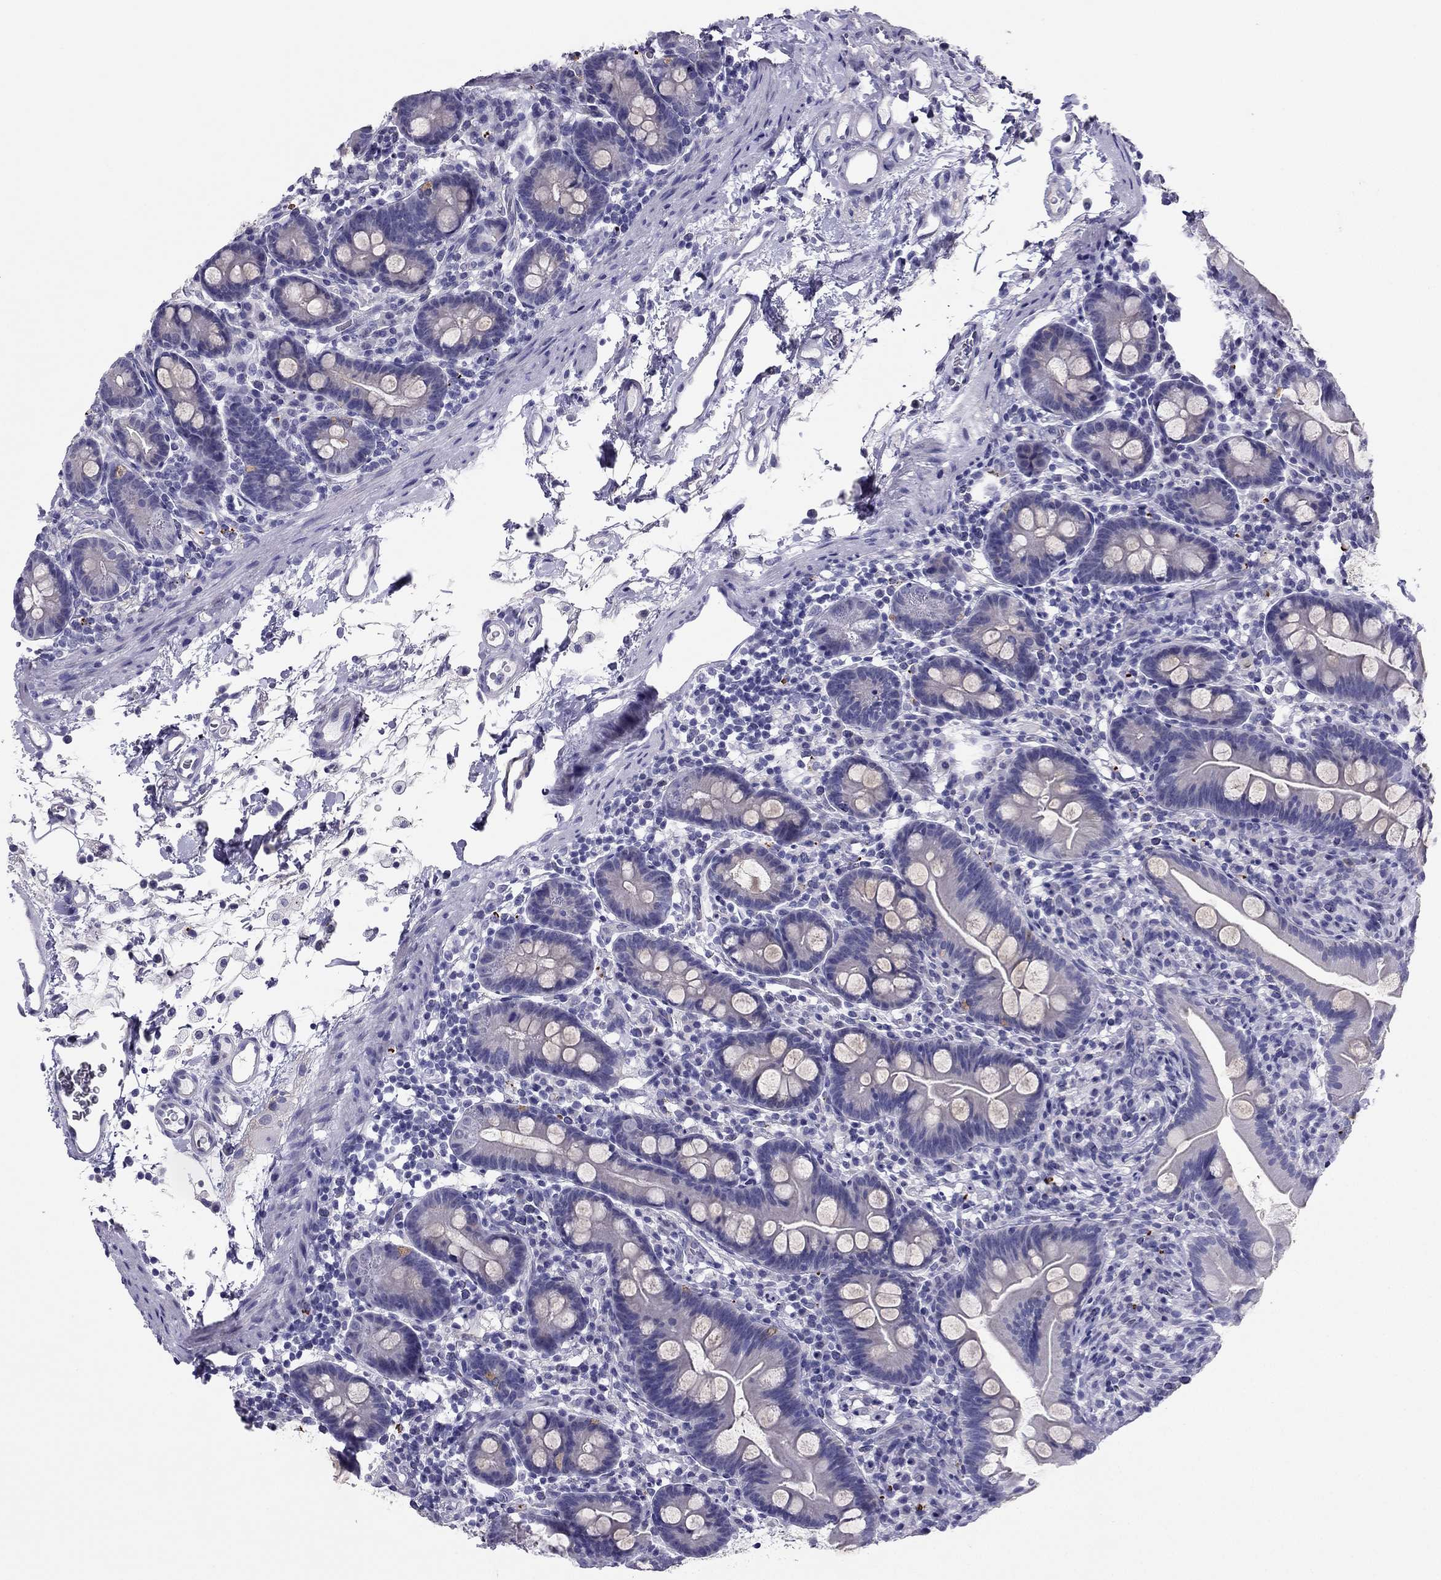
{"staining": {"intensity": "negative", "quantity": "none", "location": "none"}, "tissue": "small intestine", "cell_type": "Glandular cells", "image_type": "normal", "snomed": [{"axis": "morphology", "description": "Normal tissue, NOS"}, {"axis": "topography", "description": "Small intestine"}], "caption": "The immunohistochemistry photomicrograph has no significant staining in glandular cells of small intestine. (DAB immunohistochemistry visualized using brightfield microscopy, high magnification).", "gene": "PDE6A", "patient": {"sex": "female", "age": 44}}